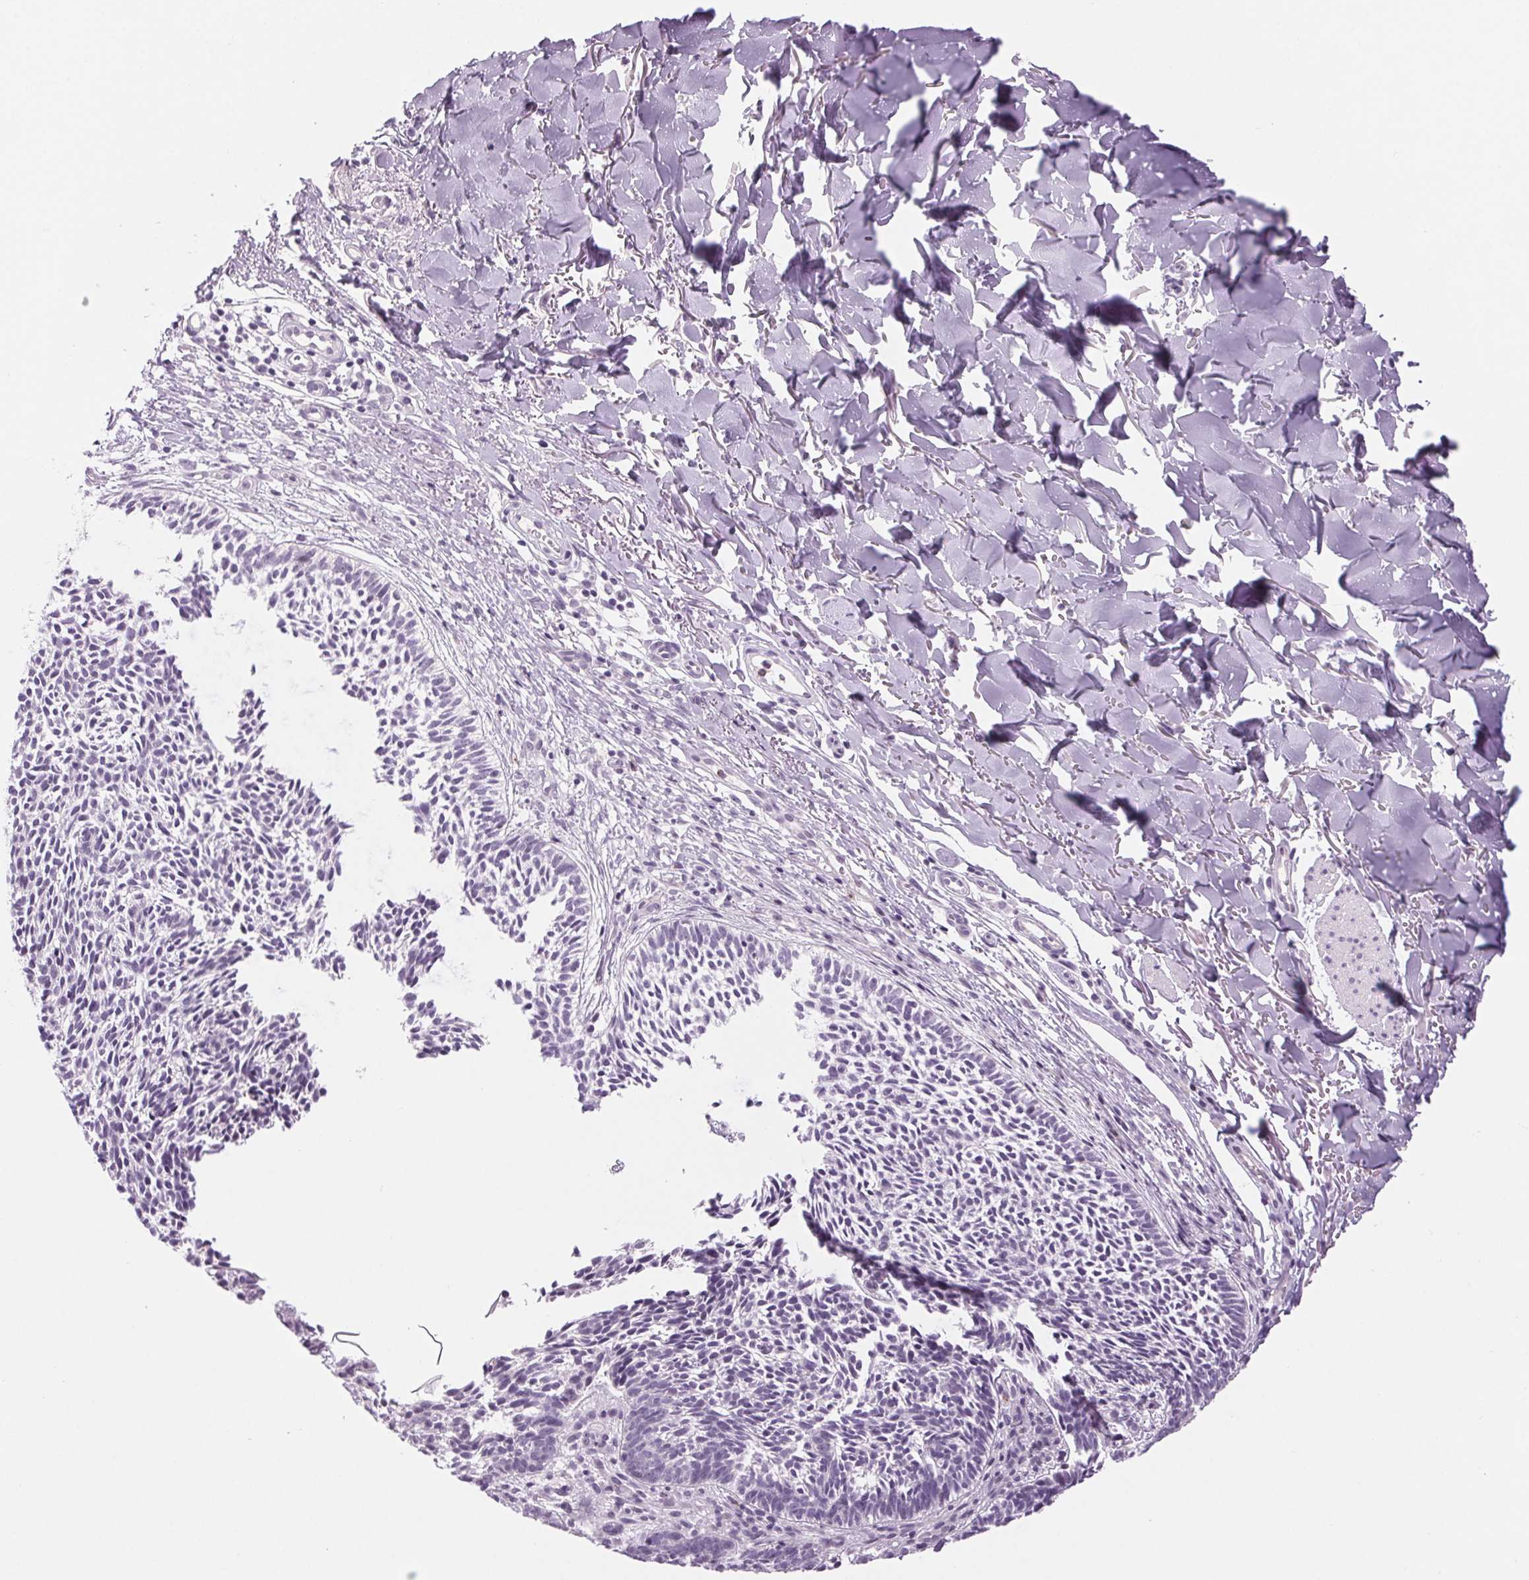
{"staining": {"intensity": "negative", "quantity": "none", "location": "none"}, "tissue": "skin cancer", "cell_type": "Tumor cells", "image_type": "cancer", "snomed": [{"axis": "morphology", "description": "Basal cell carcinoma"}, {"axis": "topography", "description": "Skin"}], "caption": "Tumor cells are negative for brown protein staining in skin basal cell carcinoma.", "gene": "SLC6A19", "patient": {"sex": "male", "age": 78}}